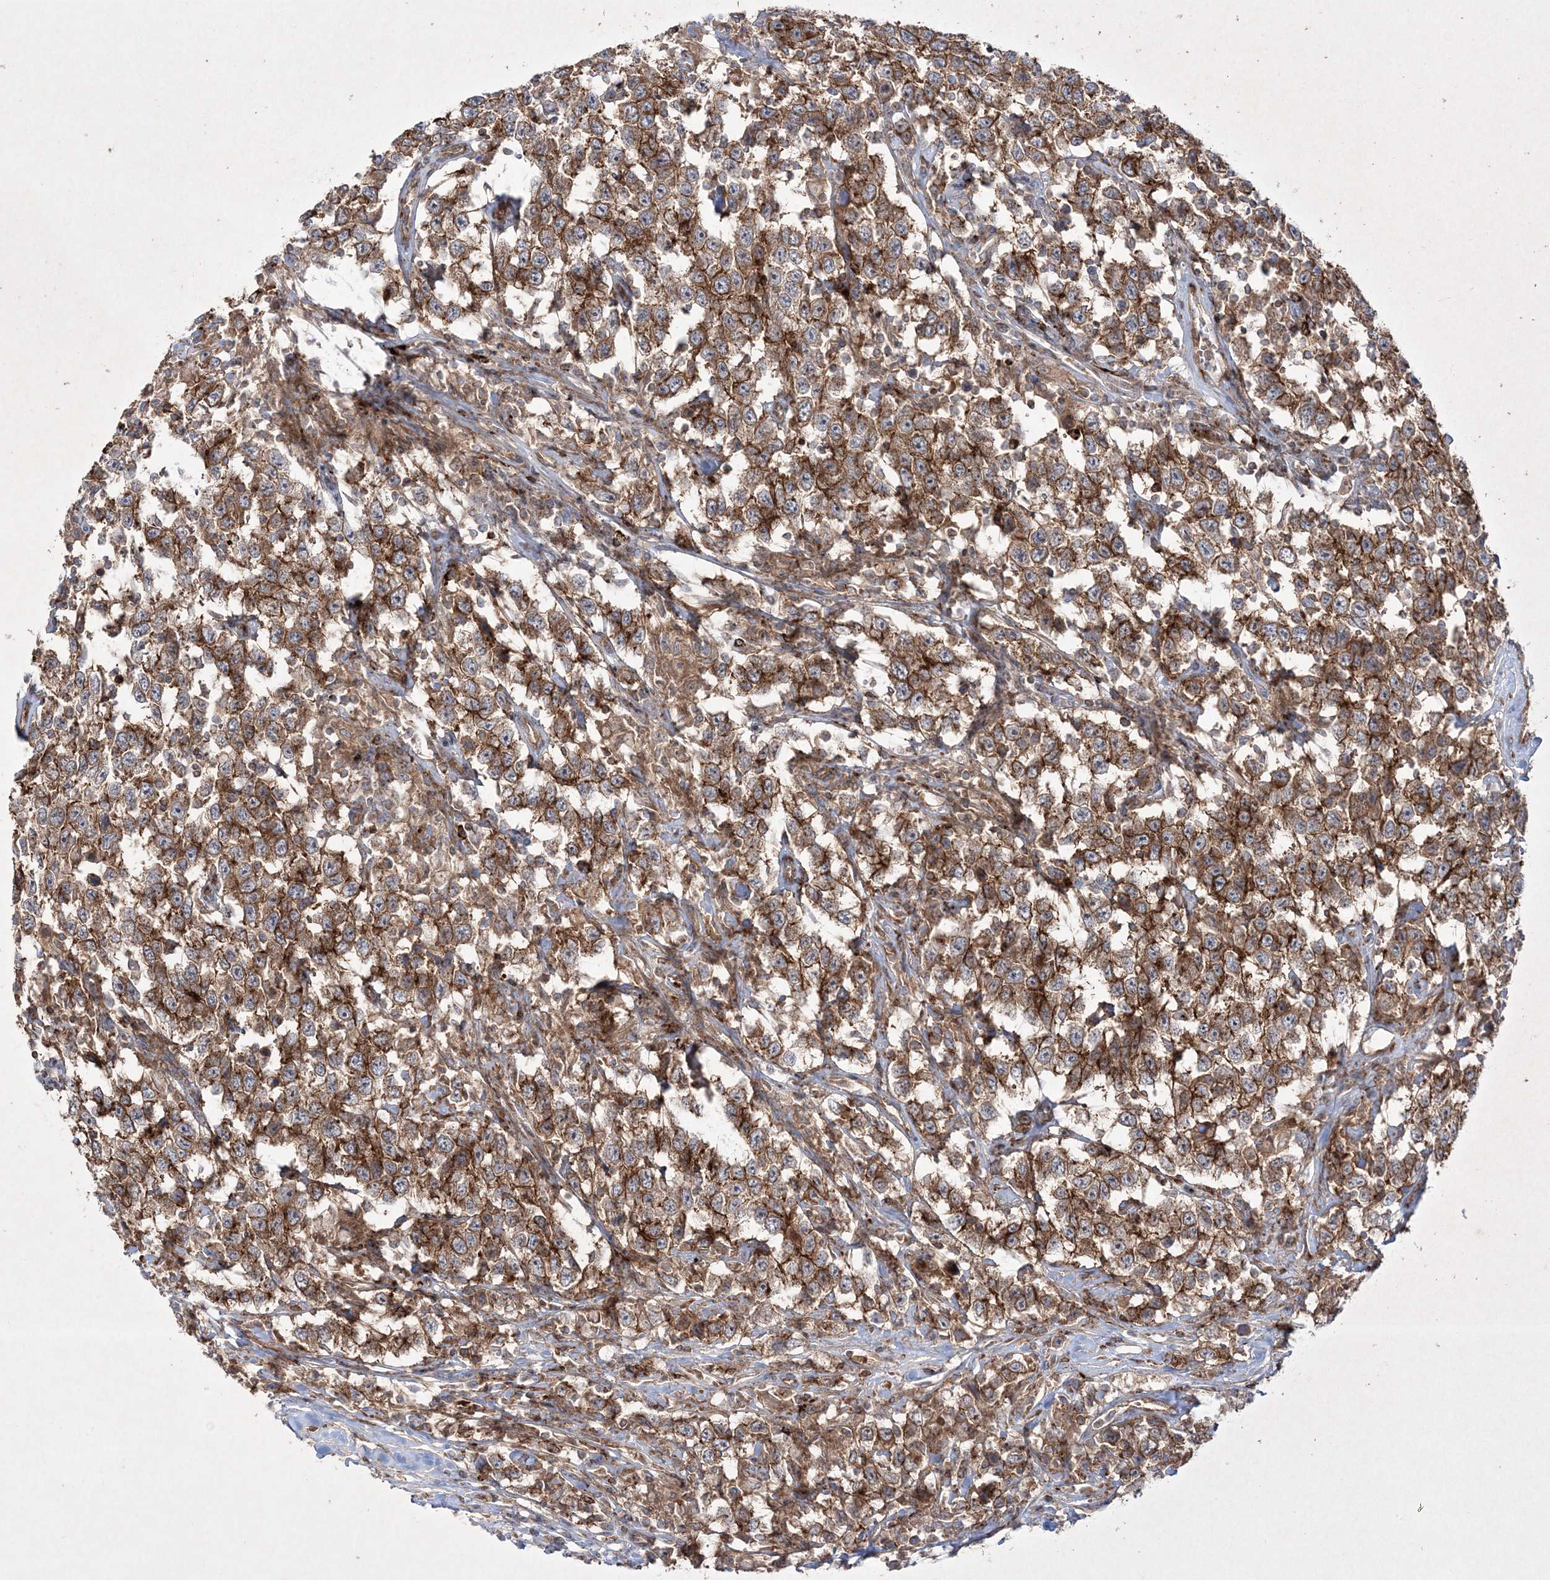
{"staining": {"intensity": "moderate", "quantity": ">75%", "location": "cytoplasmic/membranous"}, "tissue": "testis cancer", "cell_type": "Tumor cells", "image_type": "cancer", "snomed": [{"axis": "morphology", "description": "Seminoma, NOS"}, {"axis": "topography", "description": "Testis"}], "caption": "A medium amount of moderate cytoplasmic/membranous positivity is appreciated in about >75% of tumor cells in testis cancer tissue.", "gene": "RICTOR", "patient": {"sex": "male", "age": 41}}